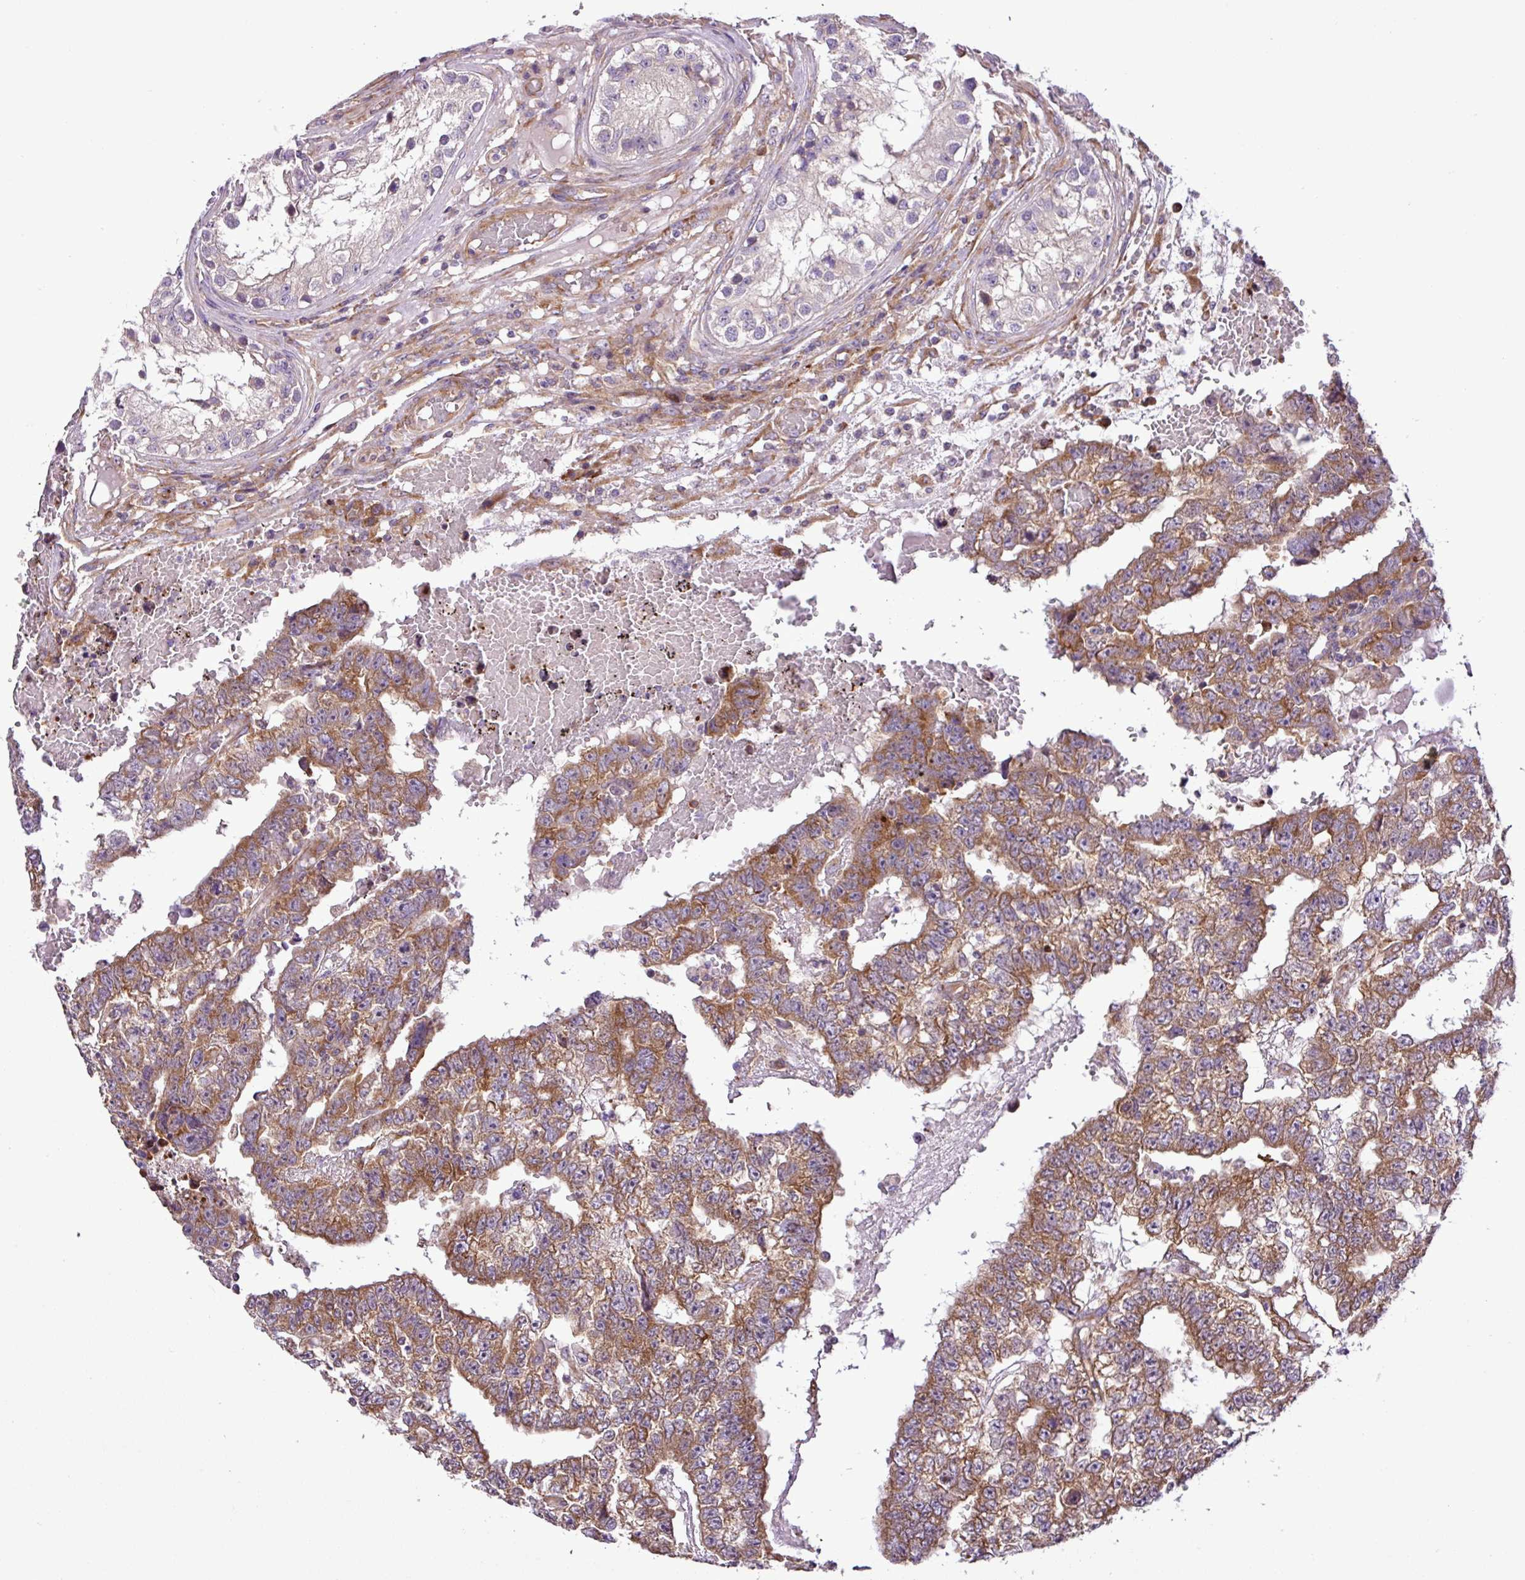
{"staining": {"intensity": "moderate", "quantity": ">75%", "location": "cytoplasmic/membranous"}, "tissue": "testis cancer", "cell_type": "Tumor cells", "image_type": "cancer", "snomed": [{"axis": "morphology", "description": "Carcinoma, Embryonal, NOS"}, {"axis": "topography", "description": "Testis"}], "caption": "Immunohistochemical staining of human embryonal carcinoma (testis) displays moderate cytoplasmic/membranous protein positivity in about >75% of tumor cells. (IHC, brightfield microscopy, high magnification).", "gene": "RPL13", "patient": {"sex": "male", "age": 25}}